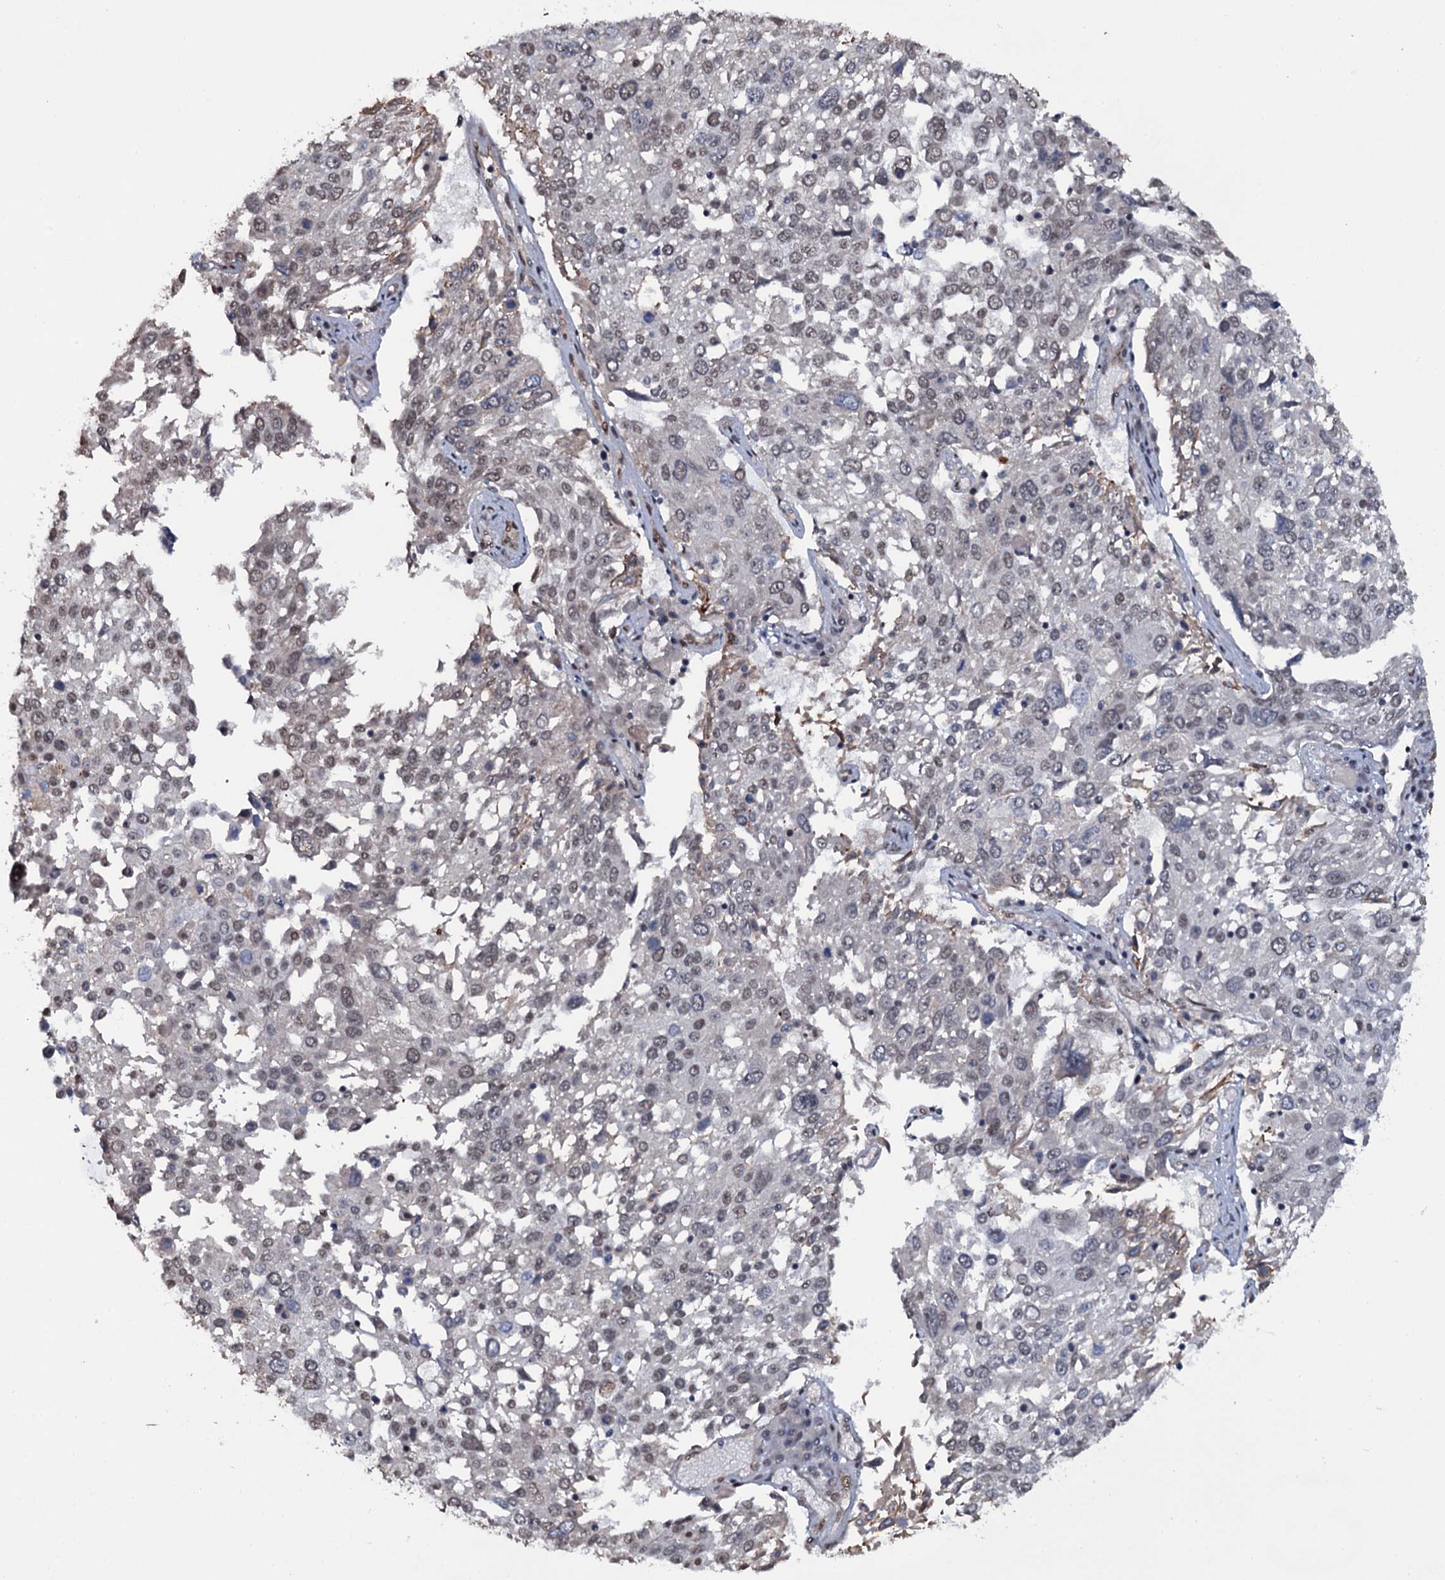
{"staining": {"intensity": "weak", "quantity": "<25%", "location": "nuclear"}, "tissue": "lung cancer", "cell_type": "Tumor cells", "image_type": "cancer", "snomed": [{"axis": "morphology", "description": "Squamous cell carcinoma, NOS"}, {"axis": "topography", "description": "Lung"}], "caption": "Tumor cells show no significant staining in lung cancer (squamous cell carcinoma).", "gene": "SH2D4B", "patient": {"sex": "male", "age": 65}}